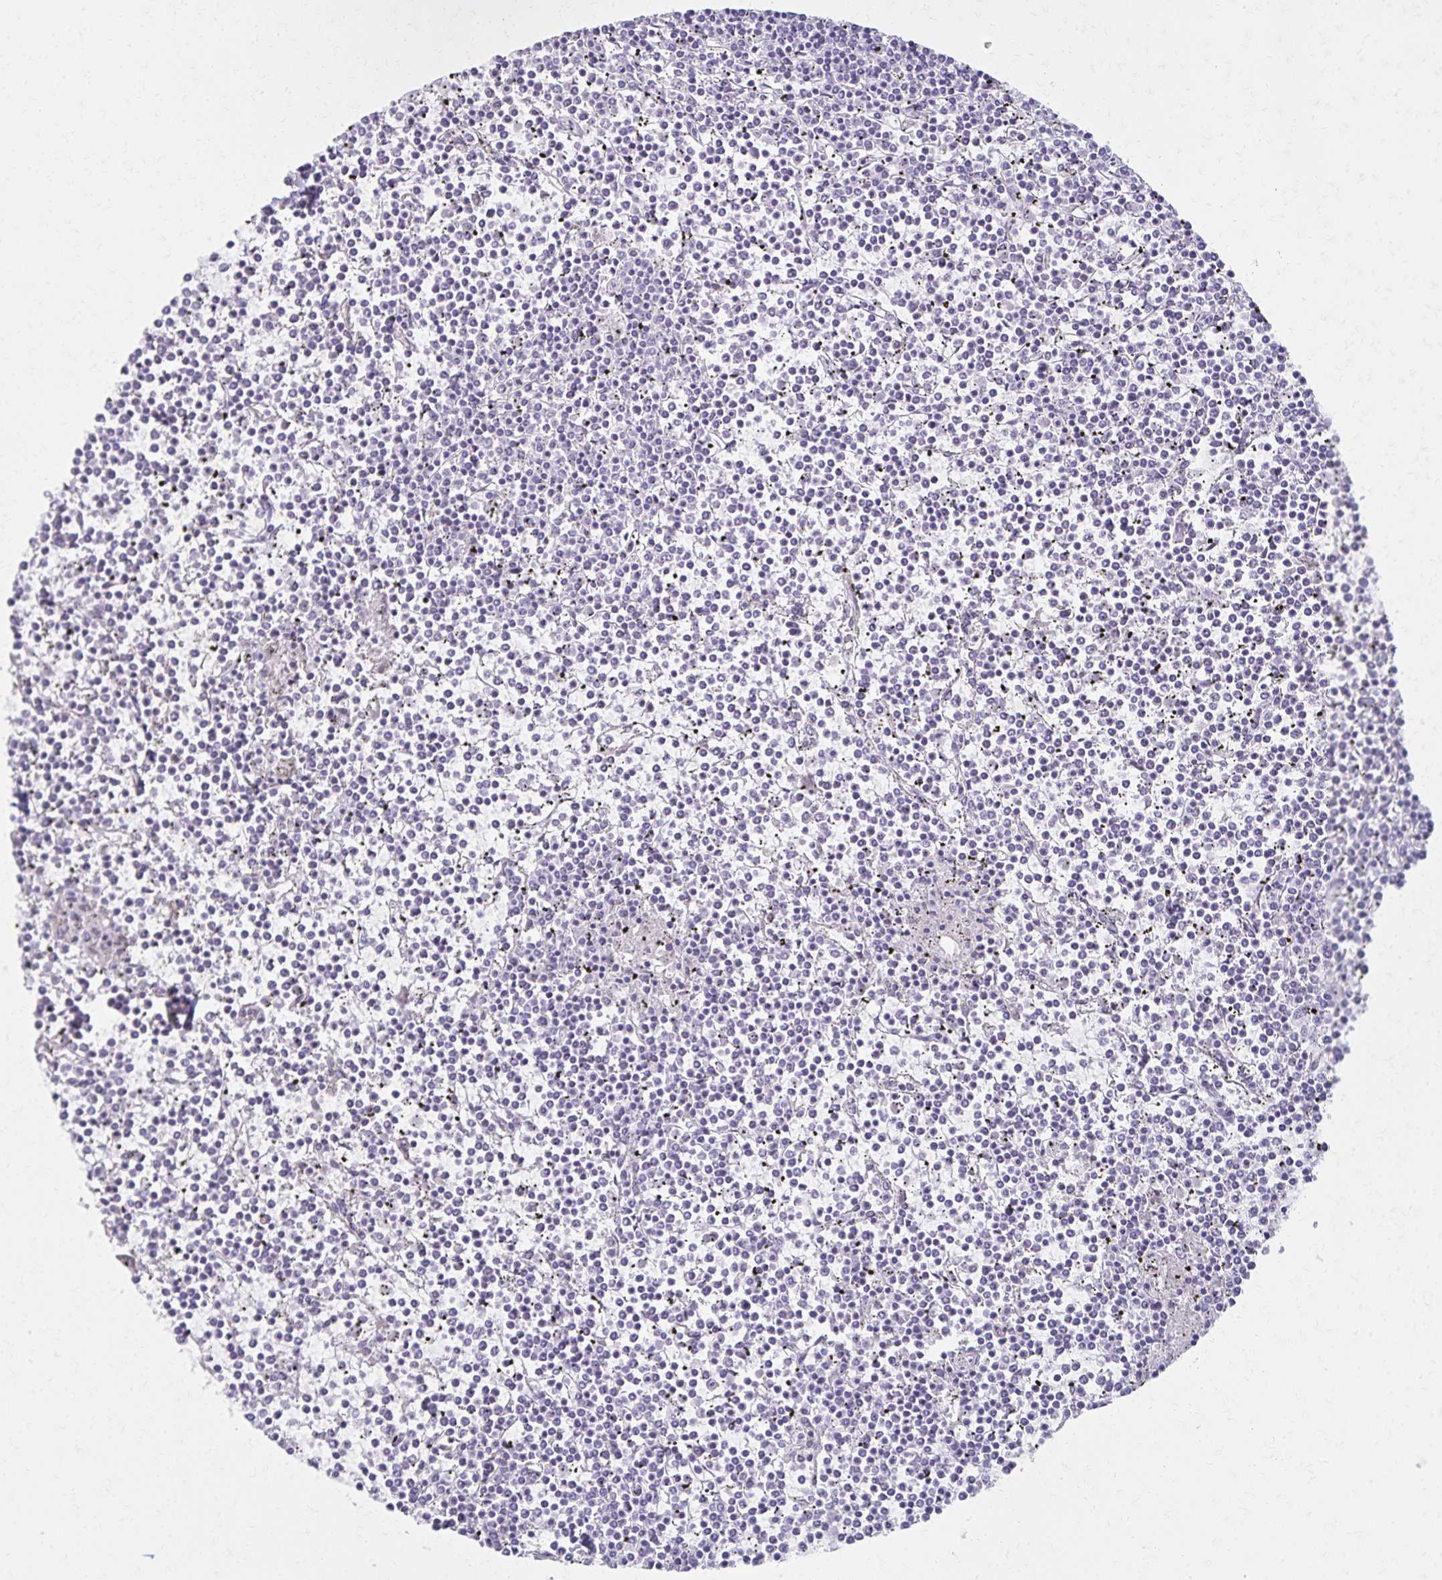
{"staining": {"intensity": "negative", "quantity": "none", "location": "none"}, "tissue": "lymphoma", "cell_type": "Tumor cells", "image_type": "cancer", "snomed": [{"axis": "morphology", "description": "Malignant lymphoma, non-Hodgkin's type, Low grade"}, {"axis": "topography", "description": "Spleen"}], "caption": "Image shows no significant protein positivity in tumor cells of low-grade malignant lymphoma, non-Hodgkin's type. (Brightfield microscopy of DAB immunohistochemistry (IHC) at high magnification).", "gene": "KISS1", "patient": {"sex": "female", "age": 19}}